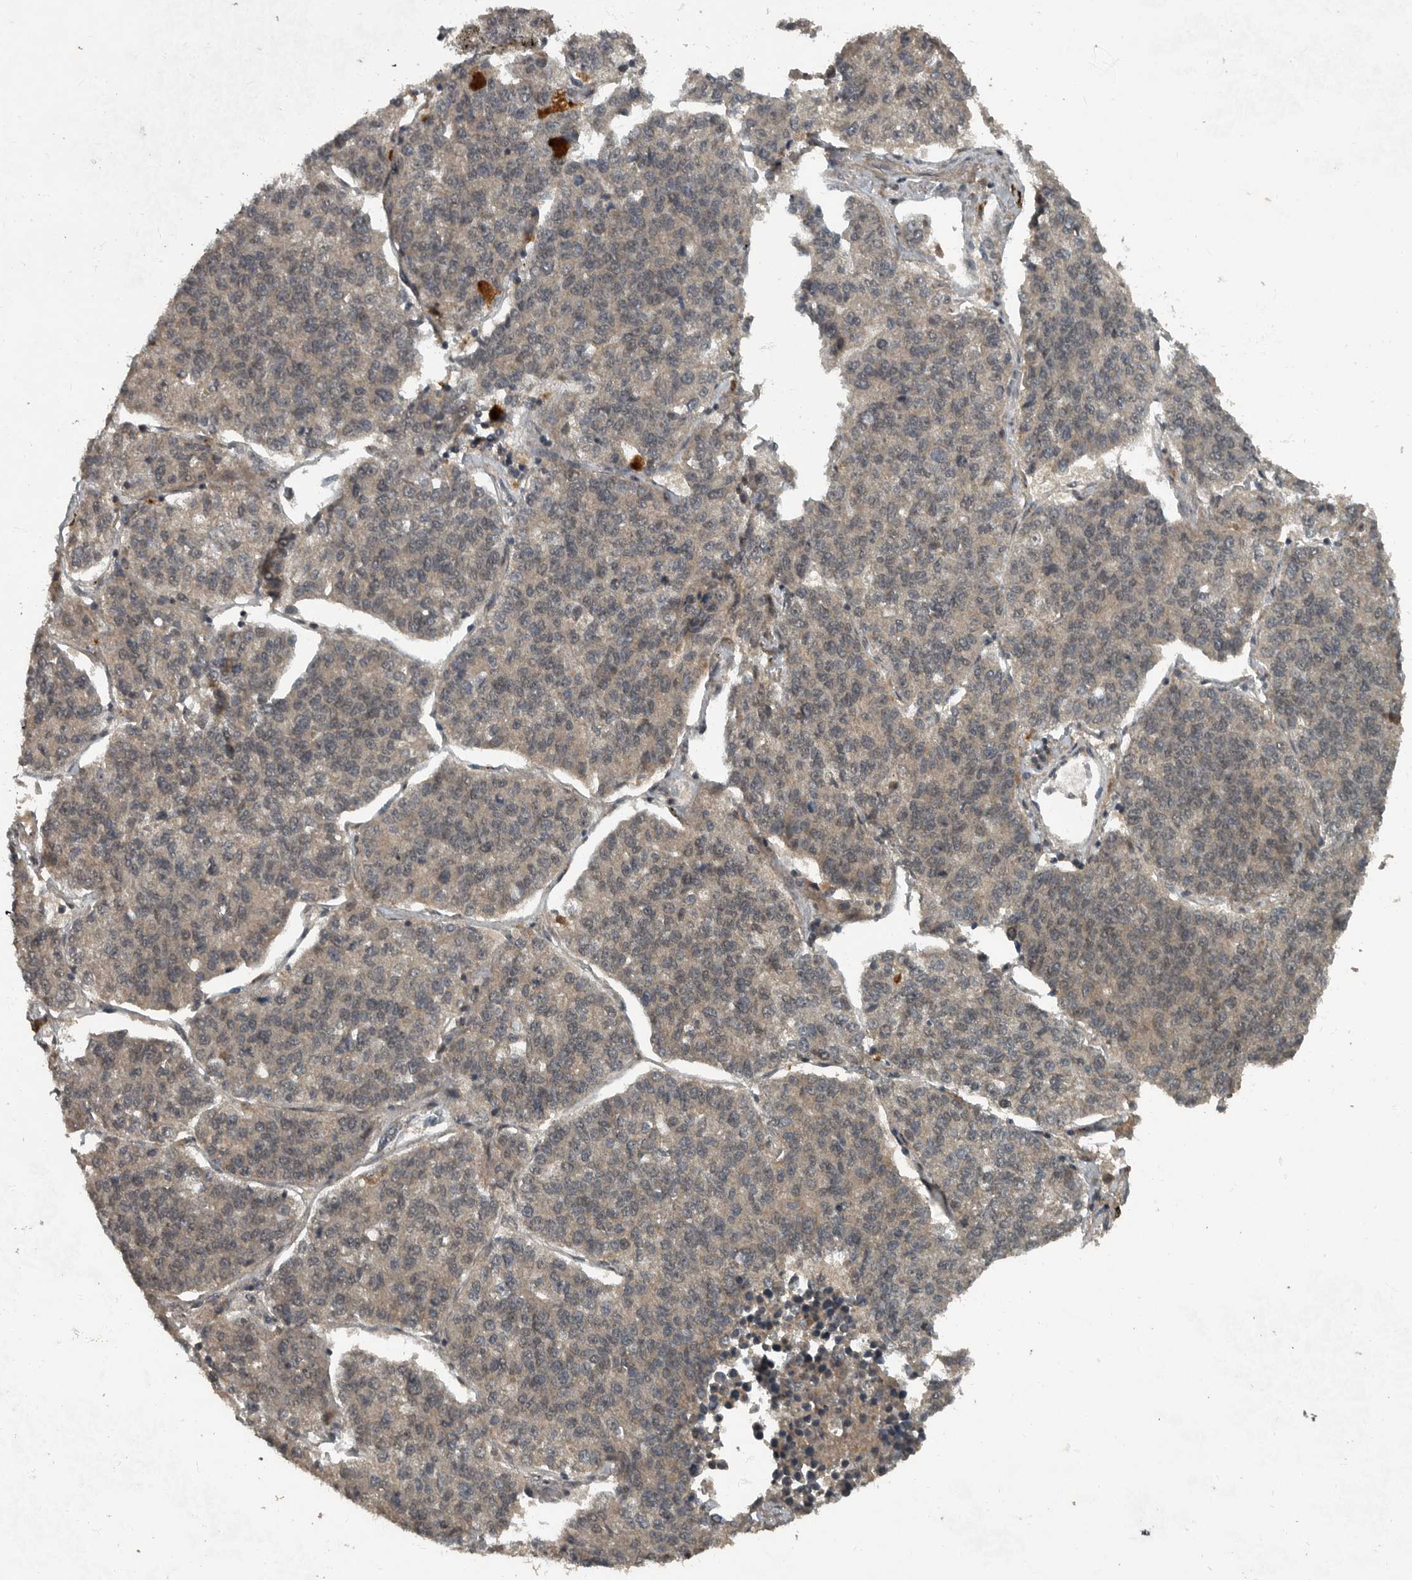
{"staining": {"intensity": "weak", "quantity": ">75%", "location": "cytoplasmic/membranous"}, "tissue": "lung cancer", "cell_type": "Tumor cells", "image_type": "cancer", "snomed": [{"axis": "morphology", "description": "Adenocarcinoma, NOS"}, {"axis": "topography", "description": "Lung"}], "caption": "Immunohistochemistry (IHC) image of neoplastic tissue: human lung cancer stained using immunohistochemistry (IHC) displays low levels of weak protein expression localized specifically in the cytoplasmic/membranous of tumor cells, appearing as a cytoplasmic/membranous brown color.", "gene": "FOXO1", "patient": {"sex": "male", "age": 49}}